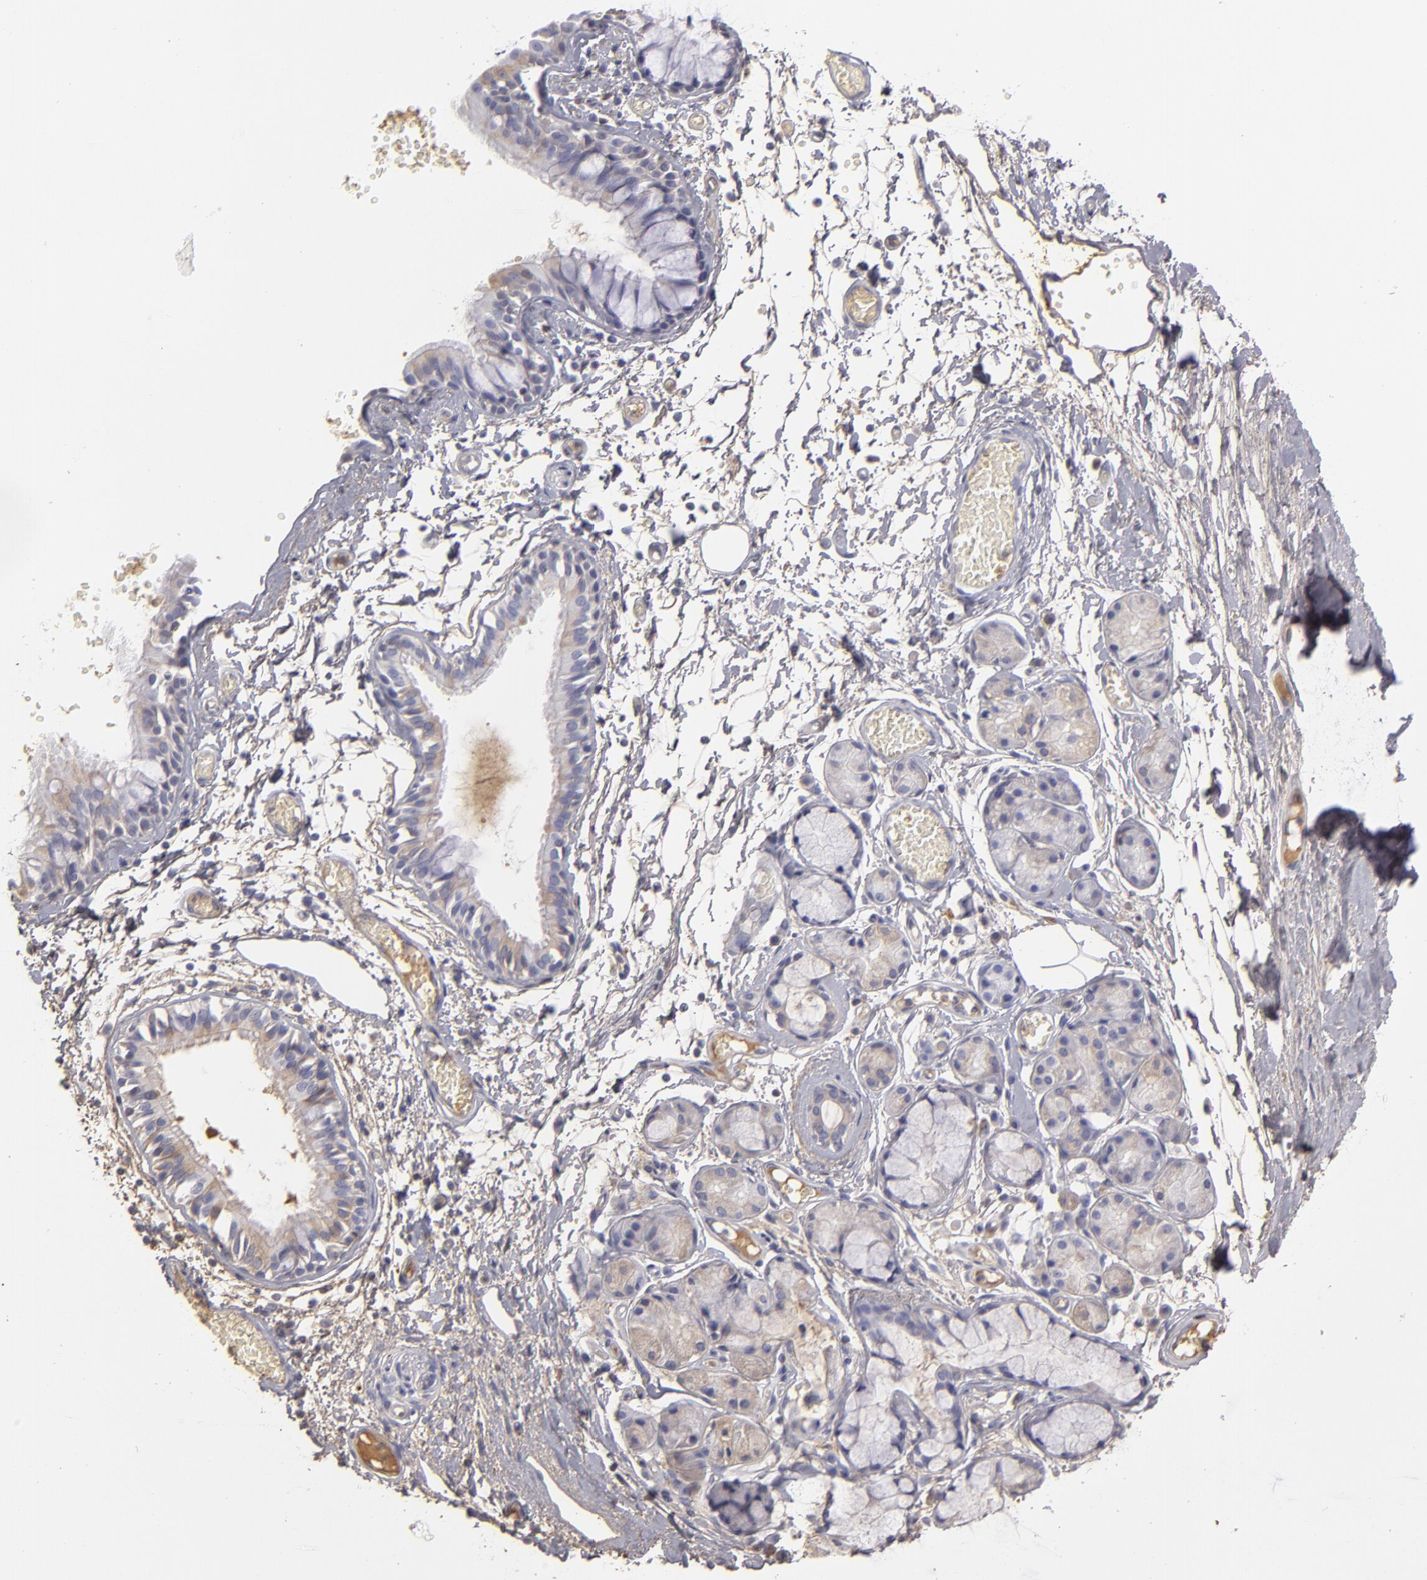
{"staining": {"intensity": "weak", "quantity": "<25%", "location": "cytoplasmic/membranous"}, "tissue": "bronchus", "cell_type": "Respiratory epithelial cells", "image_type": "normal", "snomed": [{"axis": "morphology", "description": "Normal tissue, NOS"}, {"axis": "topography", "description": "Bronchus"}, {"axis": "topography", "description": "Lung"}], "caption": "Bronchus was stained to show a protein in brown. There is no significant positivity in respiratory epithelial cells. (DAB (3,3'-diaminobenzidine) IHC with hematoxylin counter stain).", "gene": "SERPINA1", "patient": {"sex": "female", "age": 56}}